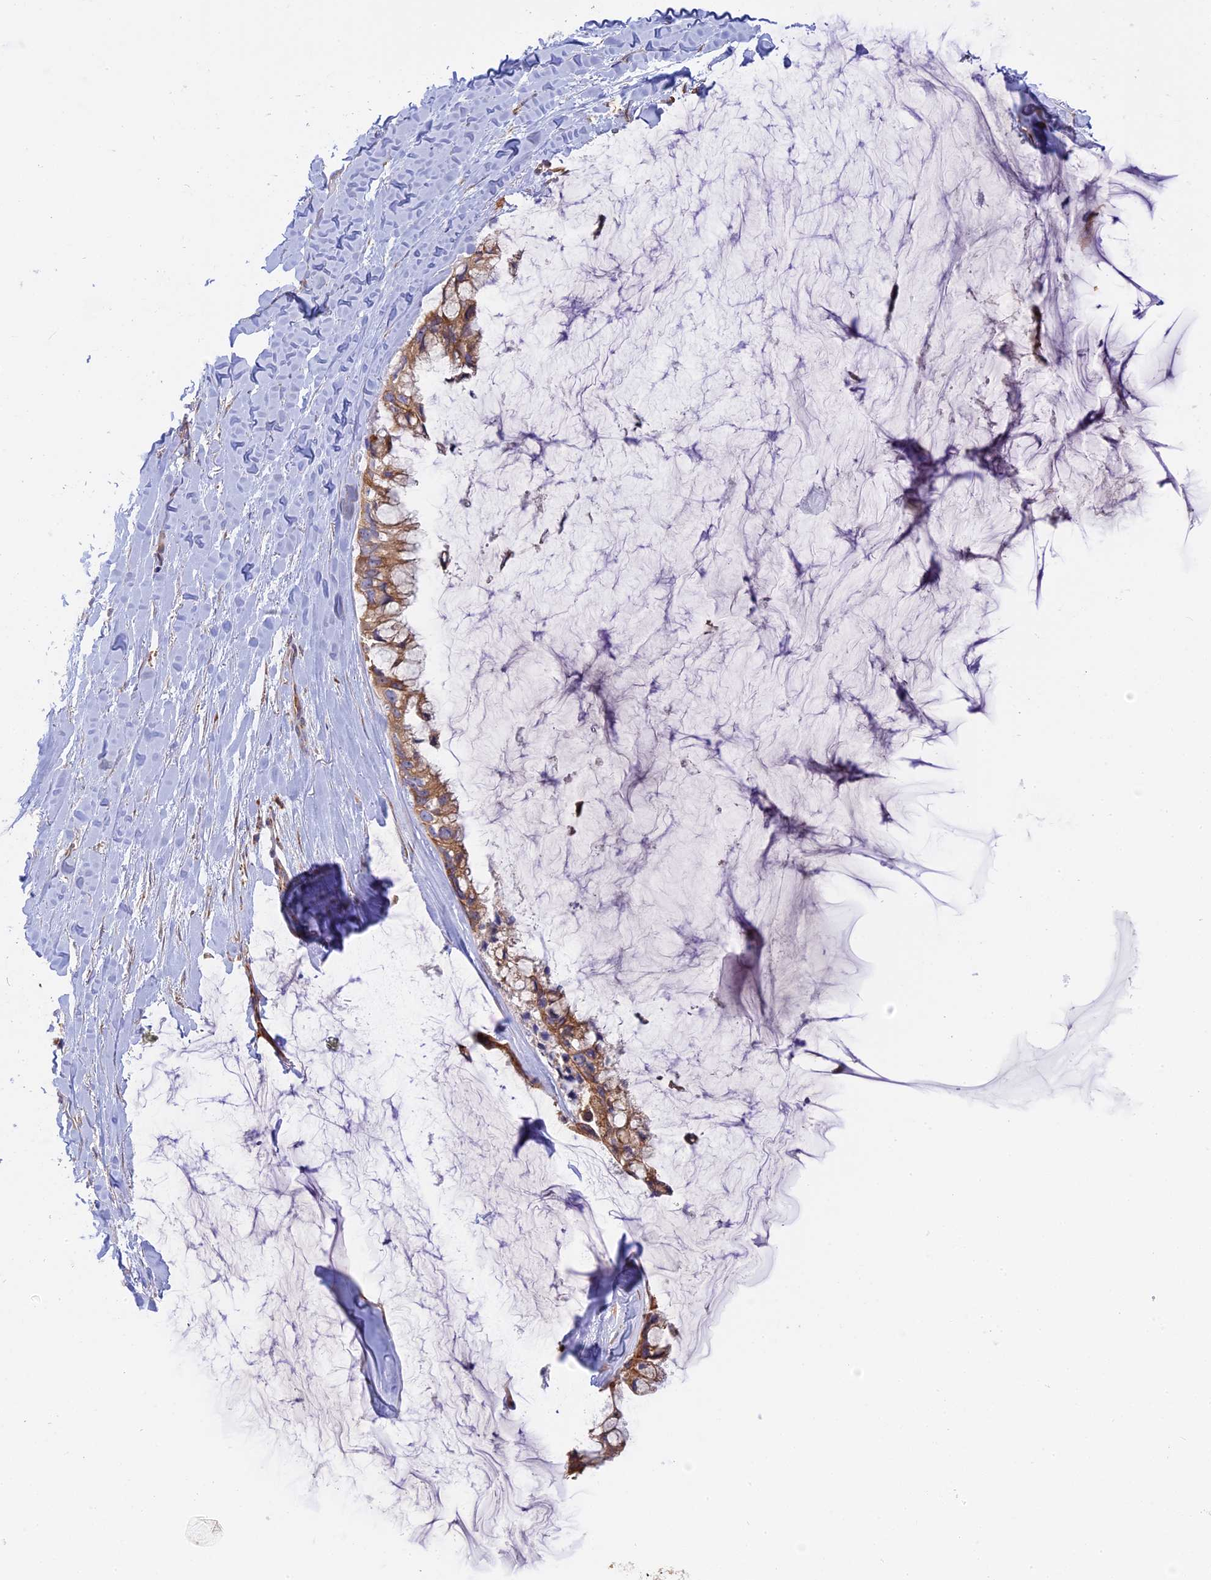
{"staining": {"intensity": "moderate", "quantity": ">75%", "location": "cytoplasmic/membranous"}, "tissue": "ovarian cancer", "cell_type": "Tumor cells", "image_type": "cancer", "snomed": [{"axis": "morphology", "description": "Cystadenocarcinoma, mucinous, NOS"}, {"axis": "topography", "description": "Ovary"}], "caption": "Immunohistochemistry (IHC) of ovarian cancer (mucinous cystadenocarcinoma) exhibits medium levels of moderate cytoplasmic/membranous positivity in approximately >75% of tumor cells.", "gene": "GMIP", "patient": {"sex": "female", "age": 39}}